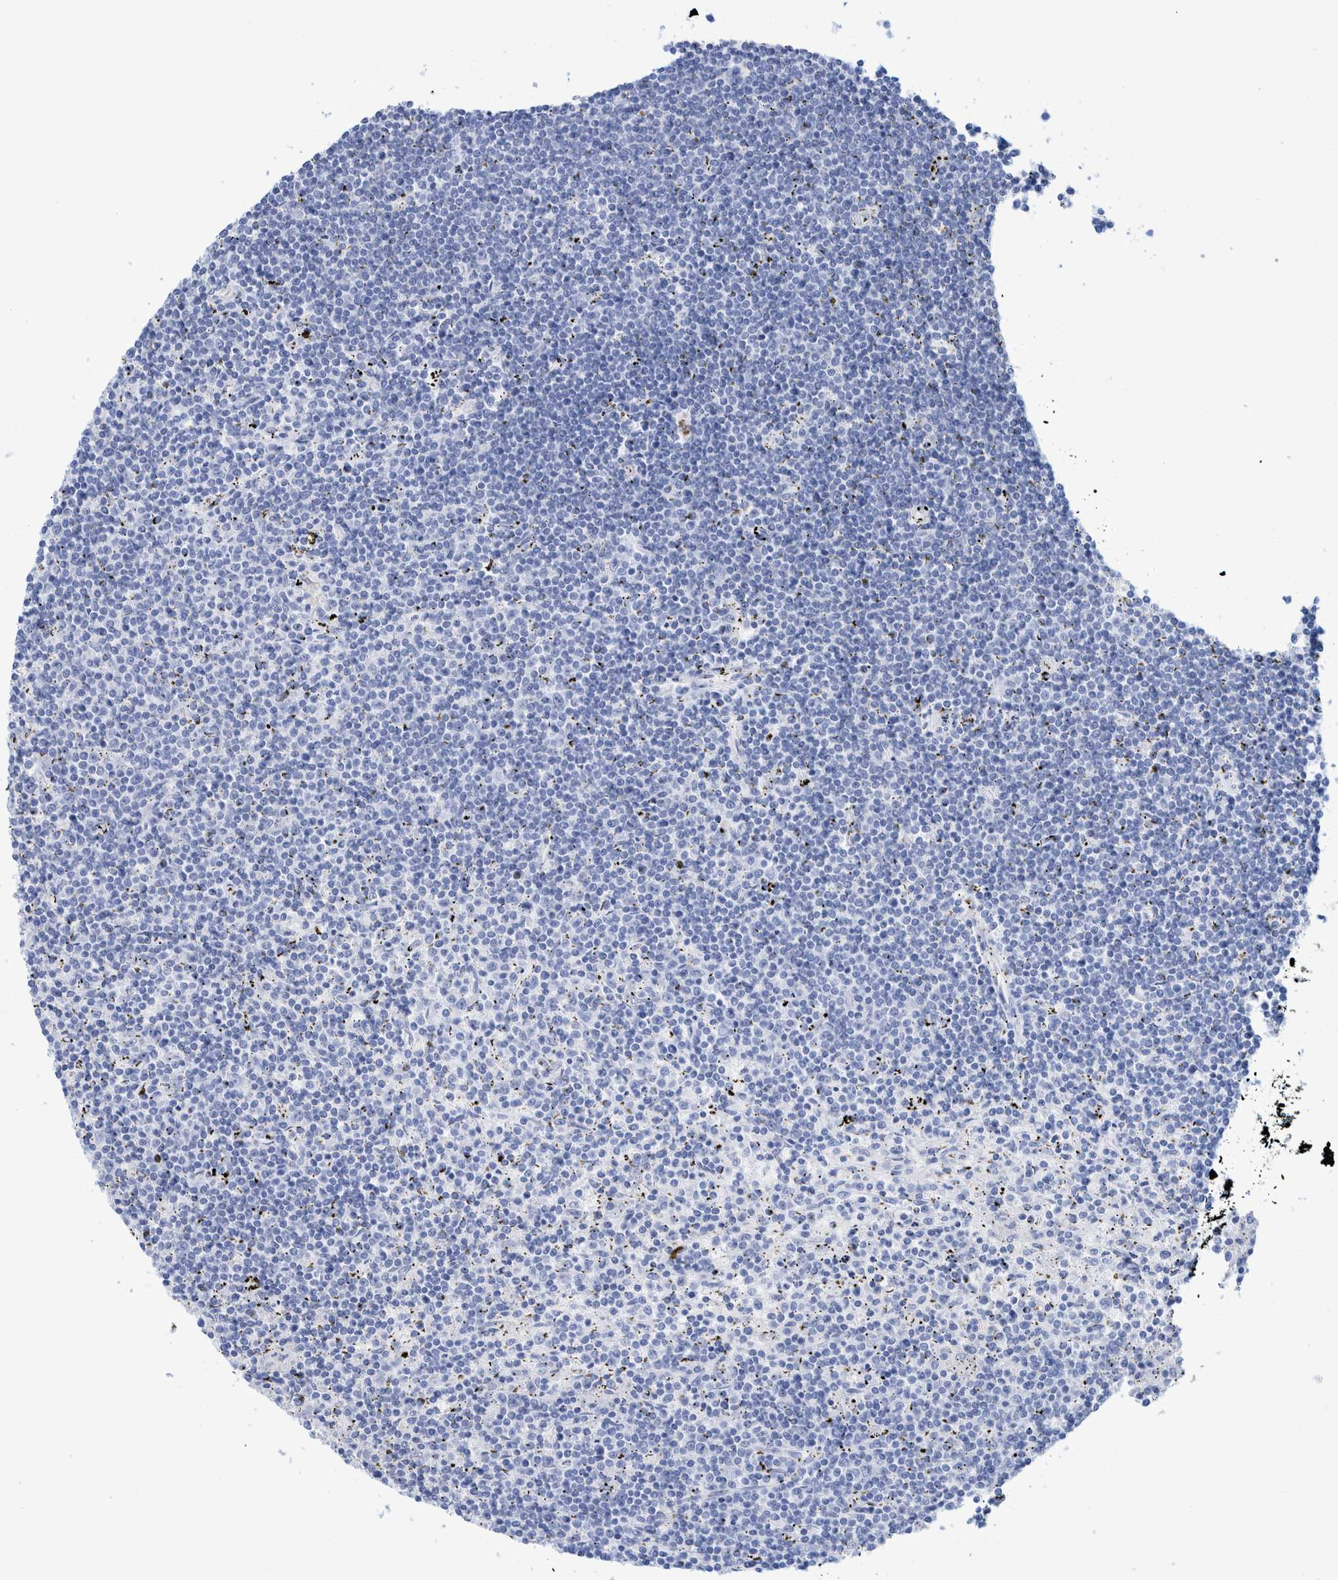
{"staining": {"intensity": "negative", "quantity": "none", "location": "none"}, "tissue": "lymphoma", "cell_type": "Tumor cells", "image_type": "cancer", "snomed": [{"axis": "morphology", "description": "Malignant lymphoma, non-Hodgkin's type, Low grade"}, {"axis": "topography", "description": "Spleen"}], "caption": "The photomicrograph exhibits no staining of tumor cells in lymphoma.", "gene": "PERP", "patient": {"sex": "male", "age": 76}}